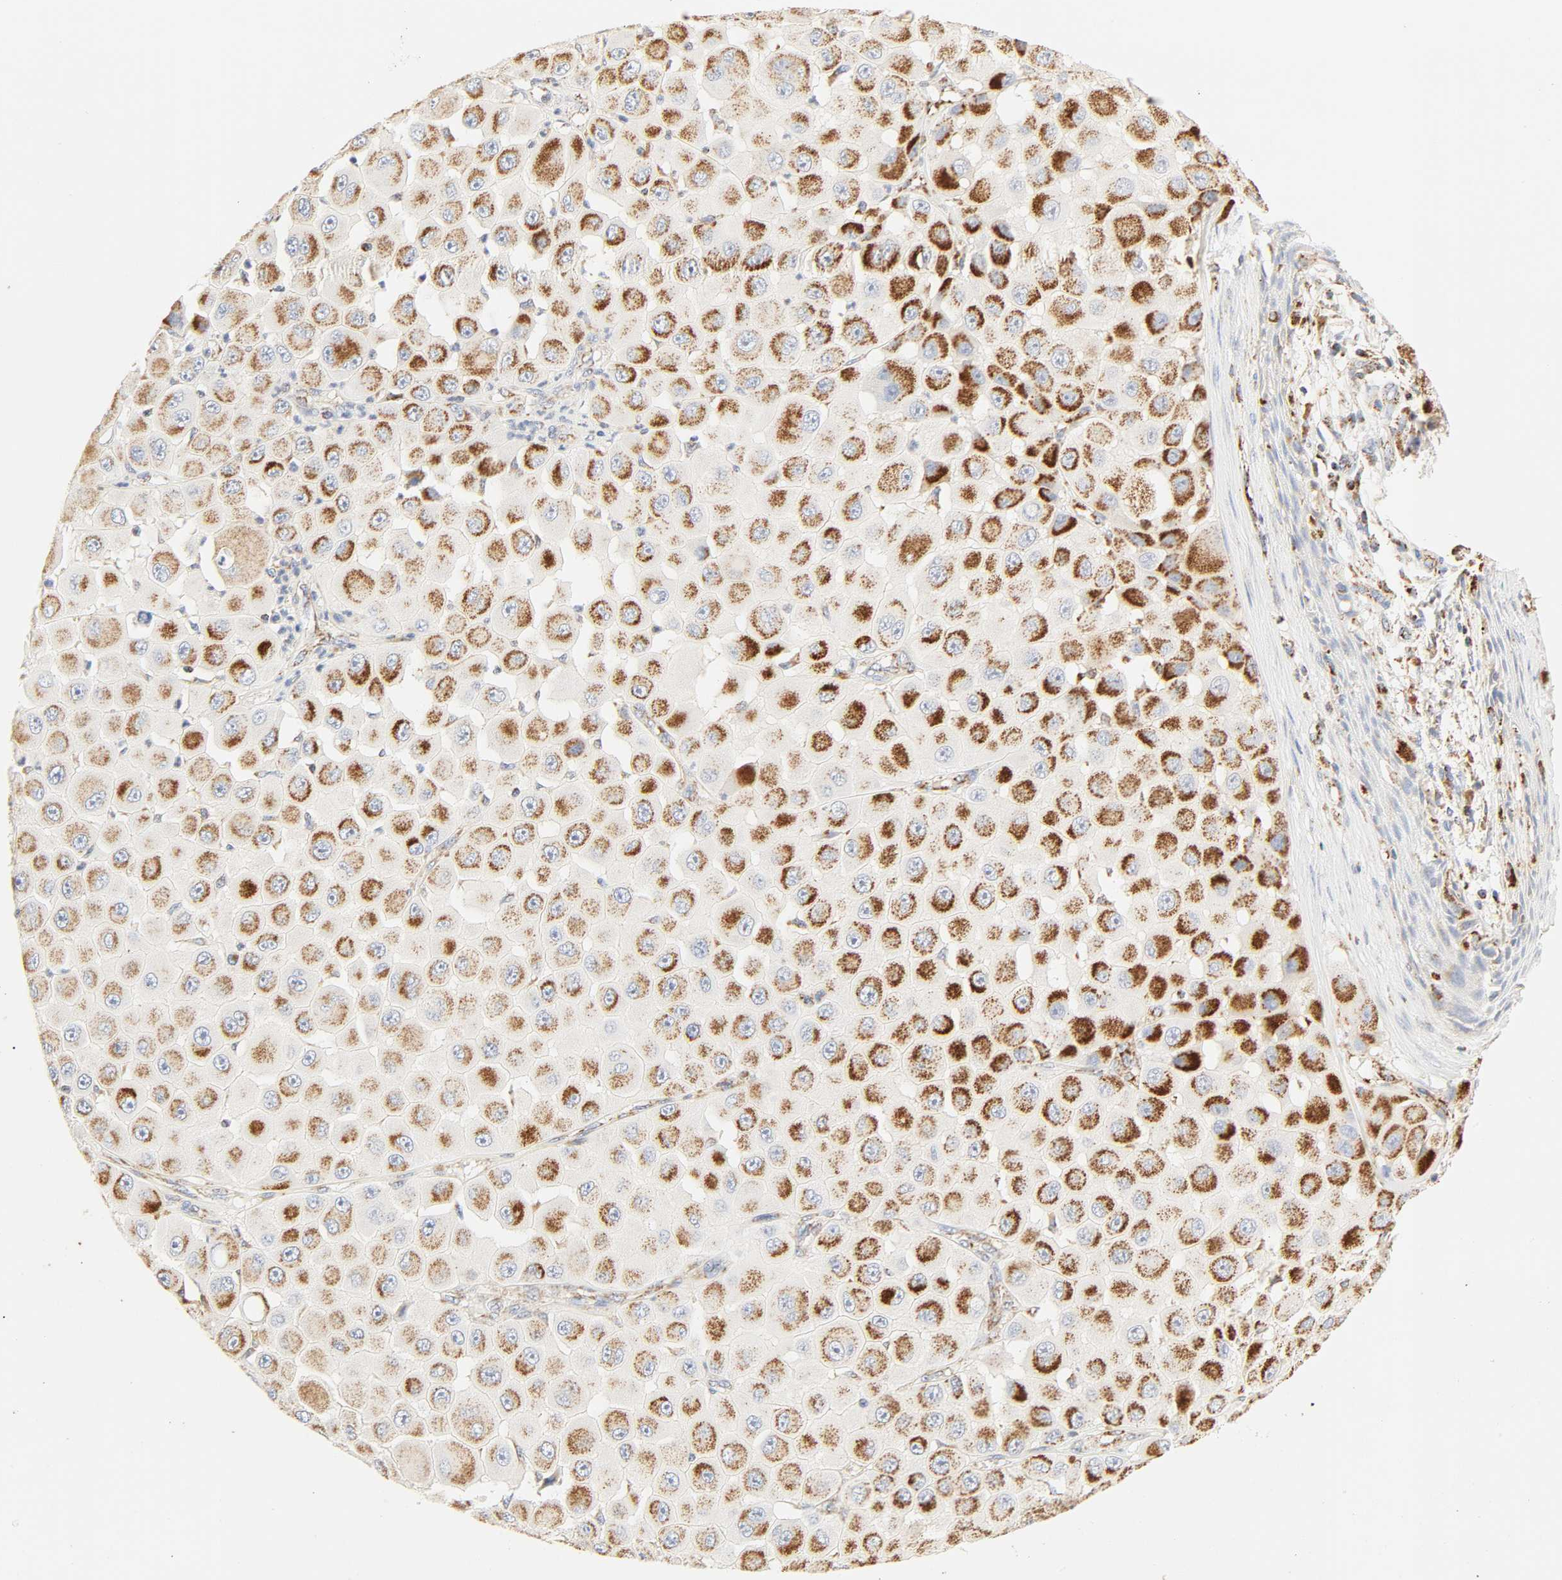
{"staining": {"intensity": "moderate", "quantity": ">75%", "location": "cytoplasmic/membranous"}, "tissue": "melanoma", "cell_type": "Tumor cells", "image_type": "cancer", "snomed": [{"axis": "morphology", "description": "Malignant melanoma, NOS"}, {"axis": "topography", "description": "Skin"}], "caption": "This histopathology image reveals malignant melanoma stained with IHC to label a protein in brown. The cytoplasmic/membranous of tumor cells show moderate positivity for the protein. Nuclei are counter-stained blue.", "gene": "ACAT1", "patient": {"sex": "female", "age": 81}}